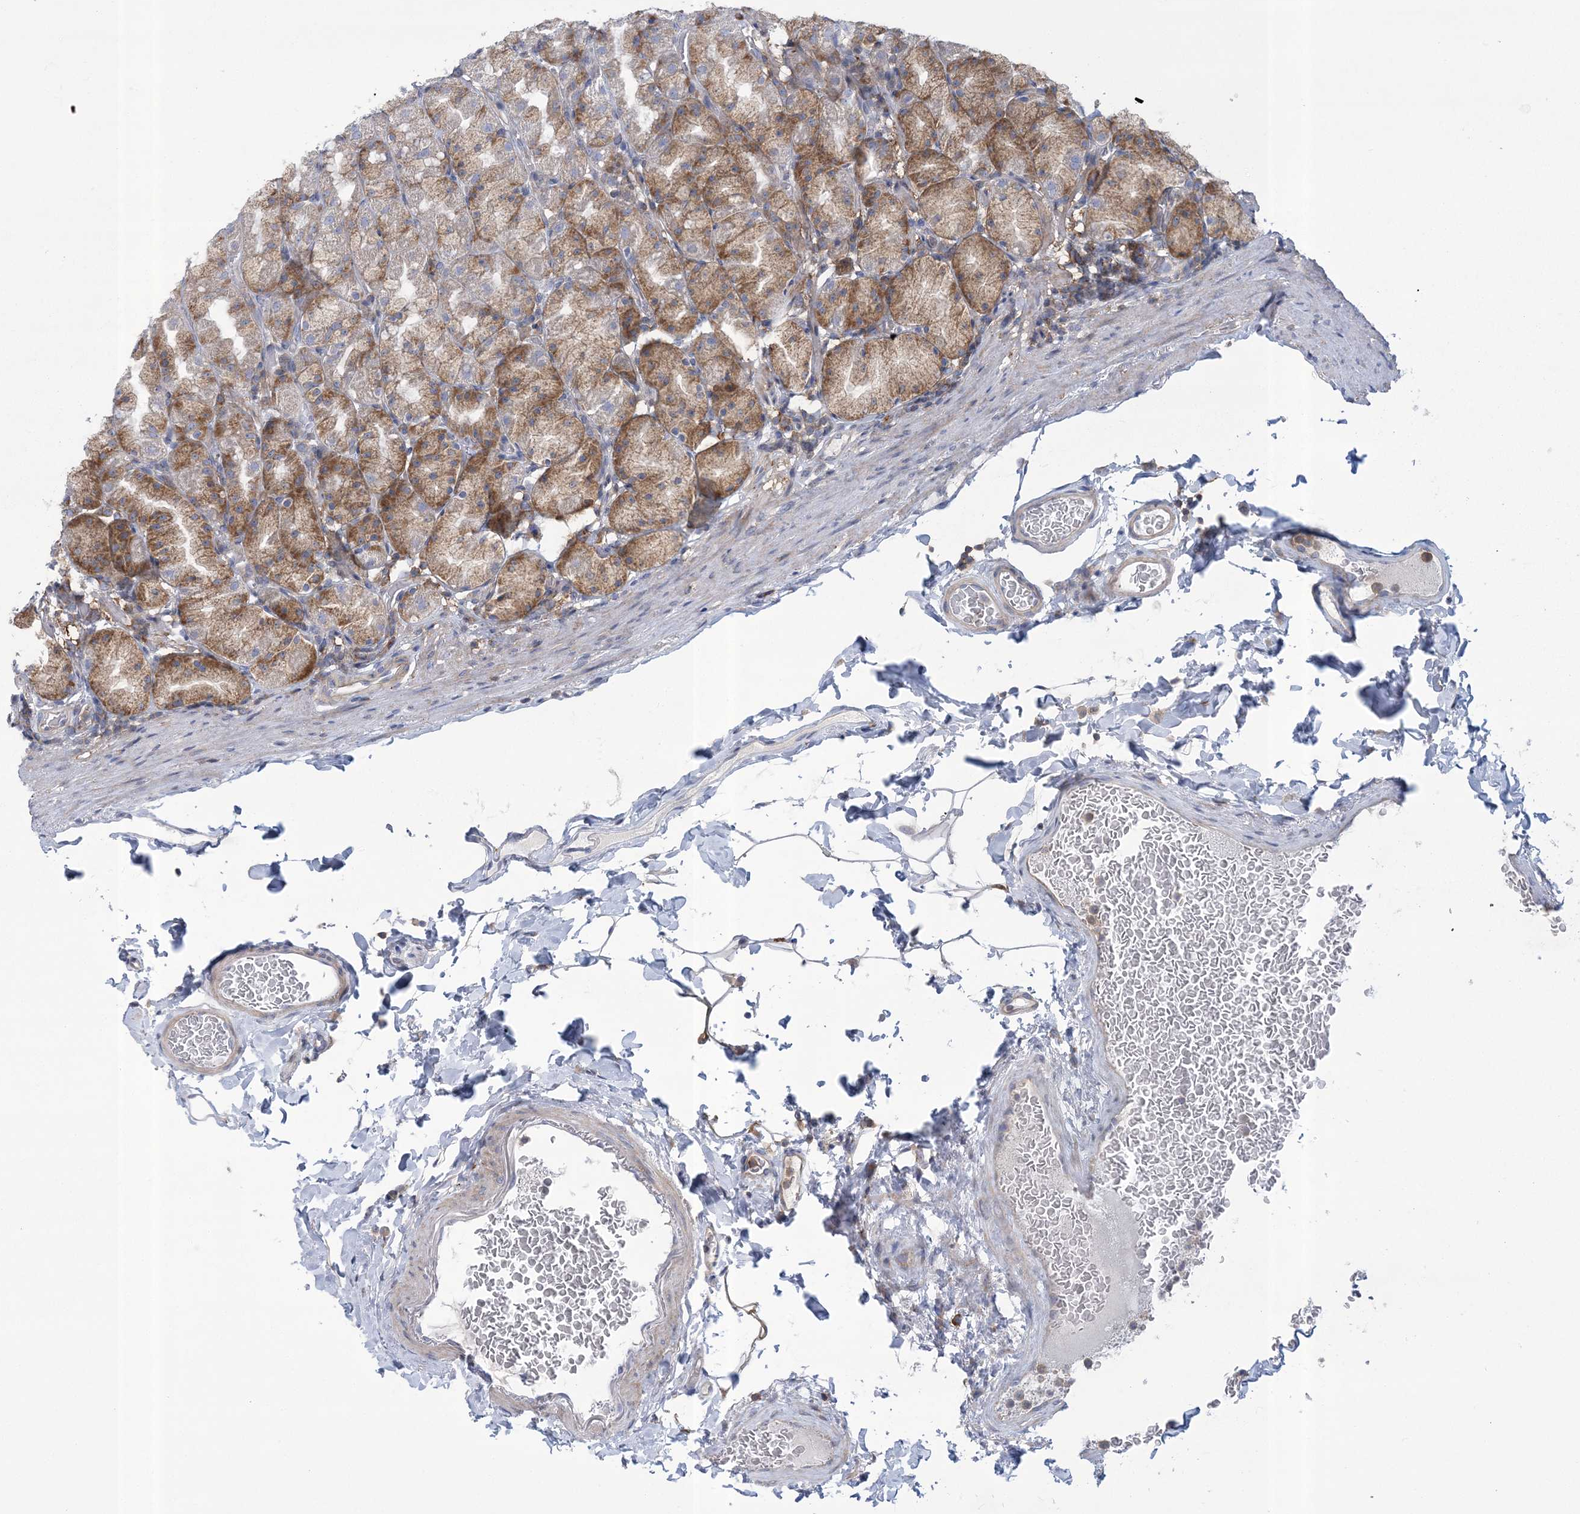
{"staining": {"intensity": "moderate", "quantity": "25%-75%", "location": "cytoplasmic/membranous"}, "tissue": "stomach", "cell_type": "Glandular cells", "image_type": "normal", "snomed": [{"axis": "morphology", "description": "Normal tissue, NOS"}, {"axis": "topography", "description": "Stomach, upper"}], "caption": "Protein positivity by IHC exhibits moderate cytoplasmic/membranous staining in about 25%-75% of glandular cells in unremarkable stomach. Using DAB (brown) and hematoxylin (blue) stains, captured at high magnification using brightfield microscopy.", "gene": "ARSJ", "patient": {"sex": "male", "age": 68}}